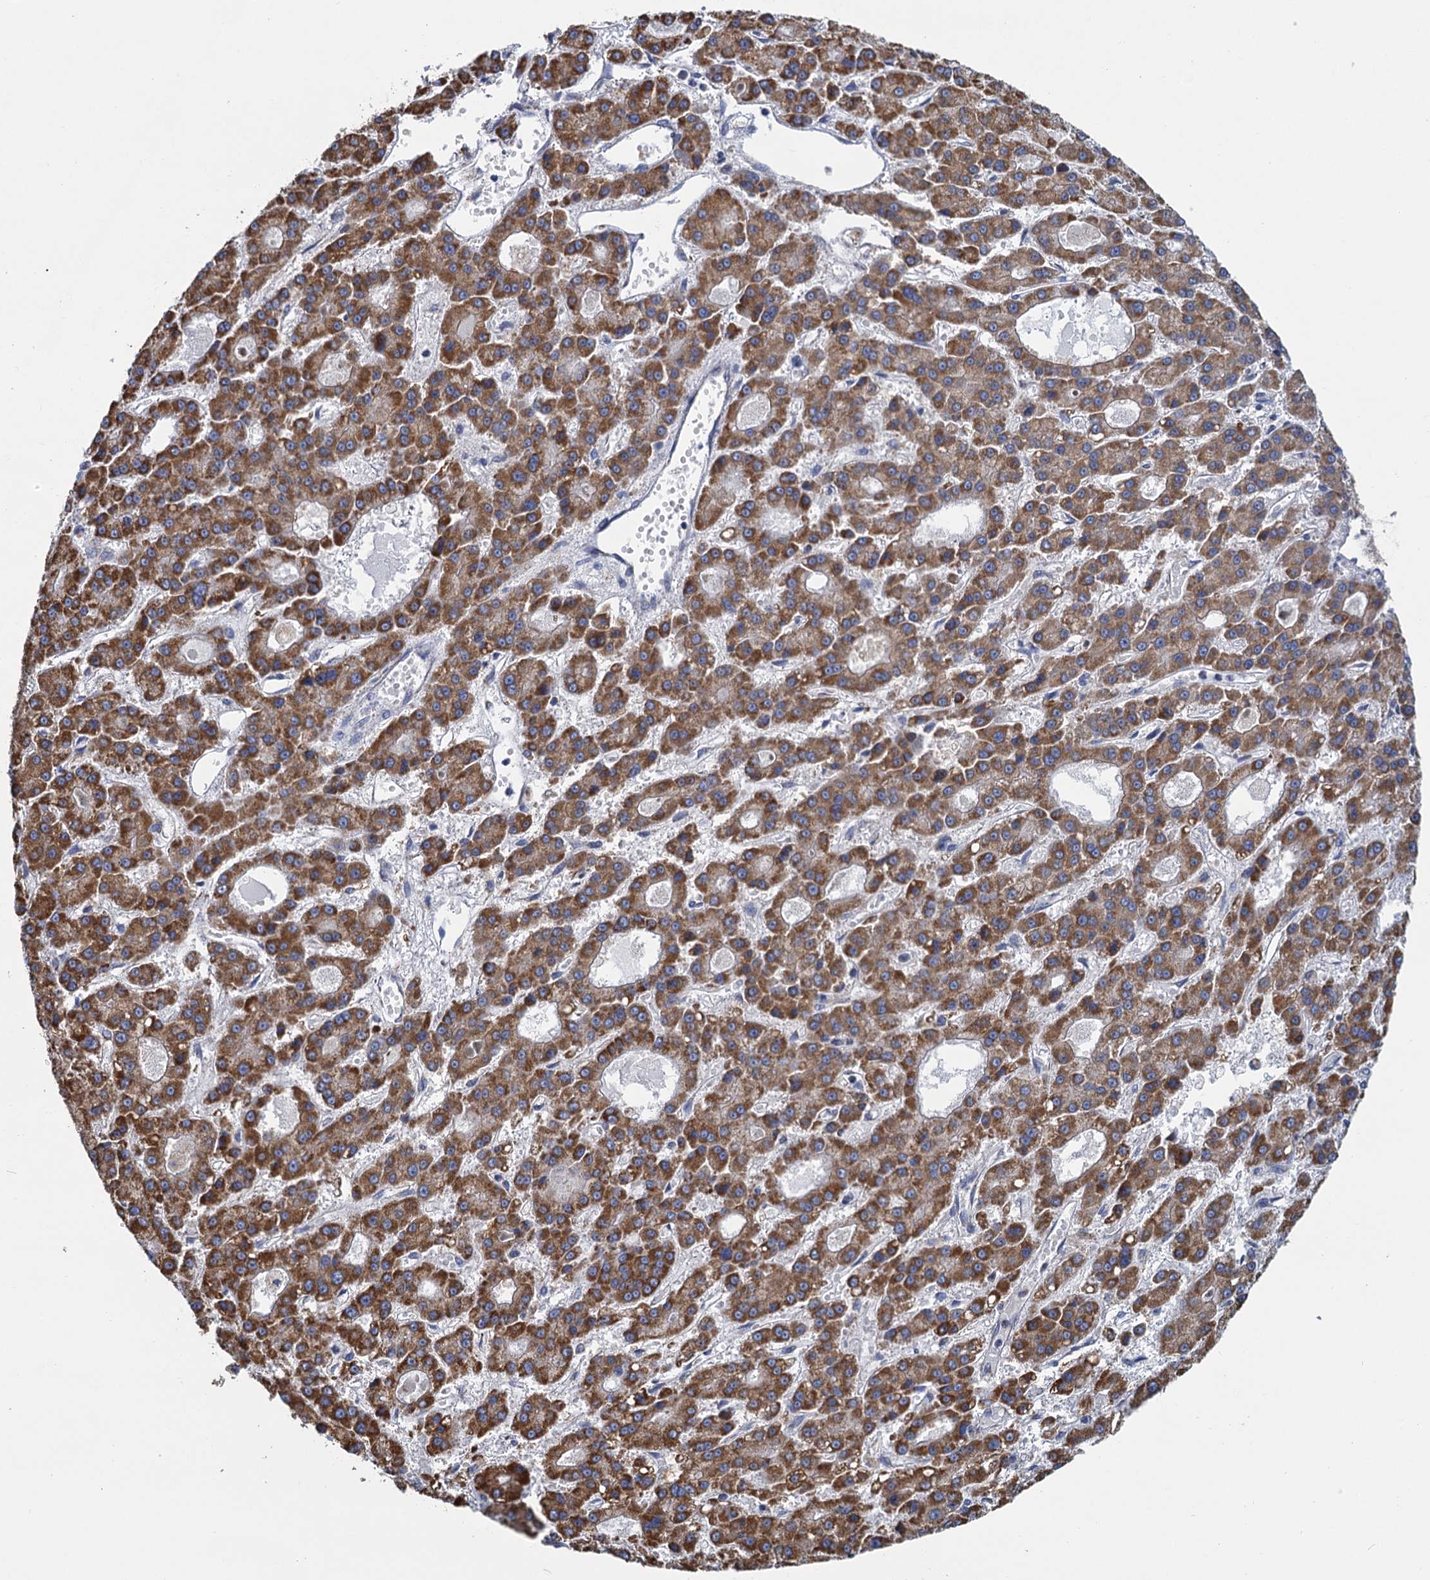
{"staining": {"intensity": "strong", "quantity": ">75%", "location": "cytoplasmic/membranous"}, "tissue": "liver cancer", "cell_type": "Tumor cells", "image_type": "cancer", "snomed": [{"axis": "morphology", "description": "Carcinoma, Hepatocellular, NOS"}, {"axis": "topography", "description": "Liver"}], "caption": "Human liver cancer (hepatocellular carcinoma) stained for a protein (brown) demonstrates strong cytoplasmic/membranous positive staining in approximately >75% of tumor cells.", "gene": "CCP110", "patient": {"sex": "male", "age": 70}}